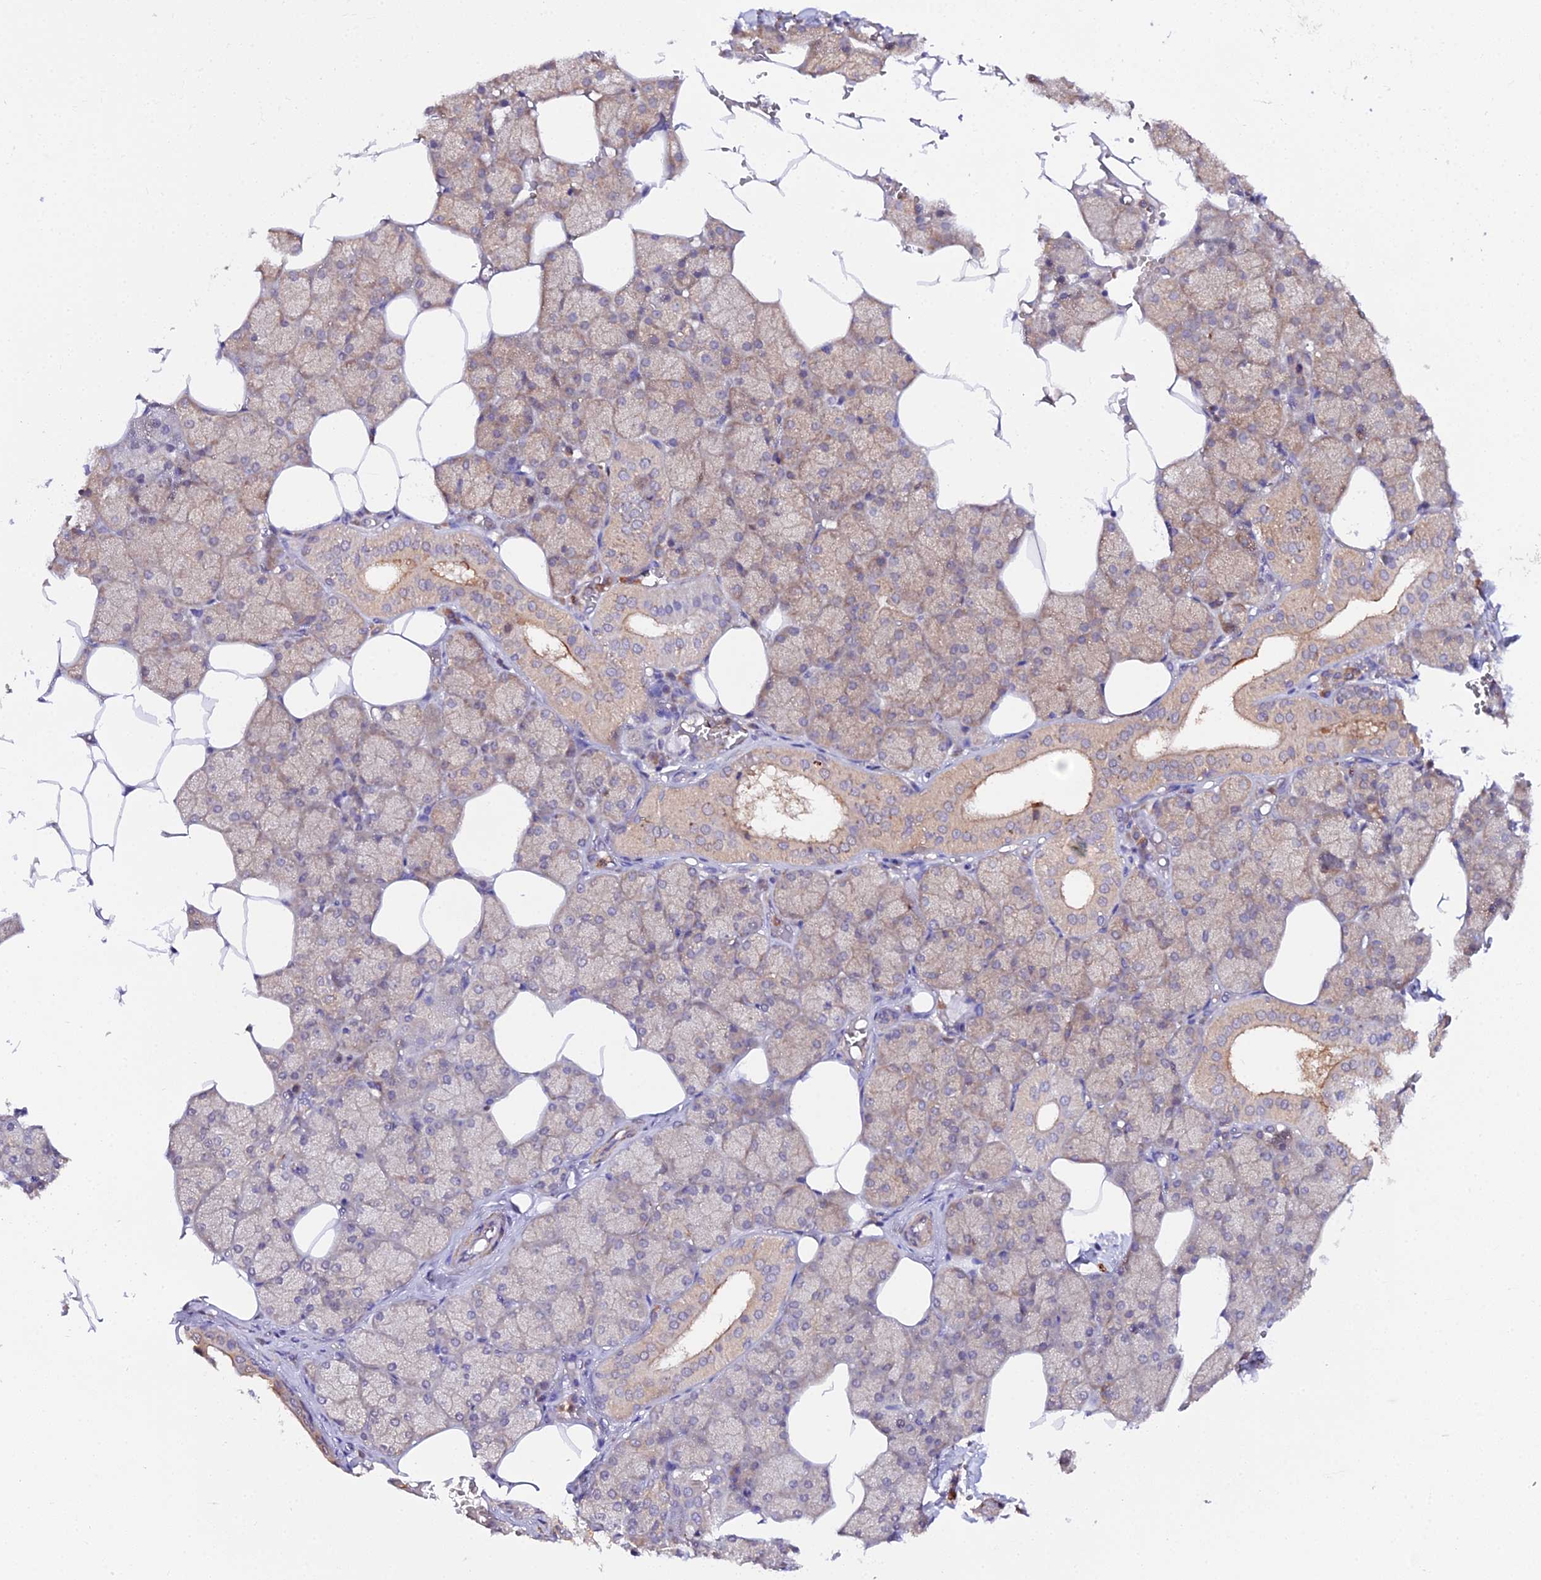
{"staining": {"intensity": "strong", "quantity": "25%-75%", "location": "cytoplasmic/membranous"}, "tissue": "salivary gland", "cell_type": "Glandular cells", "image_type": "normal", "snomed": [{"axis": "morphology", "description": "Normal tissue, NOS"}, {"axis": "topography", "description": "Salivary gland"}], "caption": "Immunohistochemical staining of unremarkable human salivary gland demonstrates 25%-75% levels of strong cytoplasmic/membranous protein staining in about 25%-75% of glandular cells.", "gene": "TRIM26", "patient": {"sex": "male", "age": 62}}